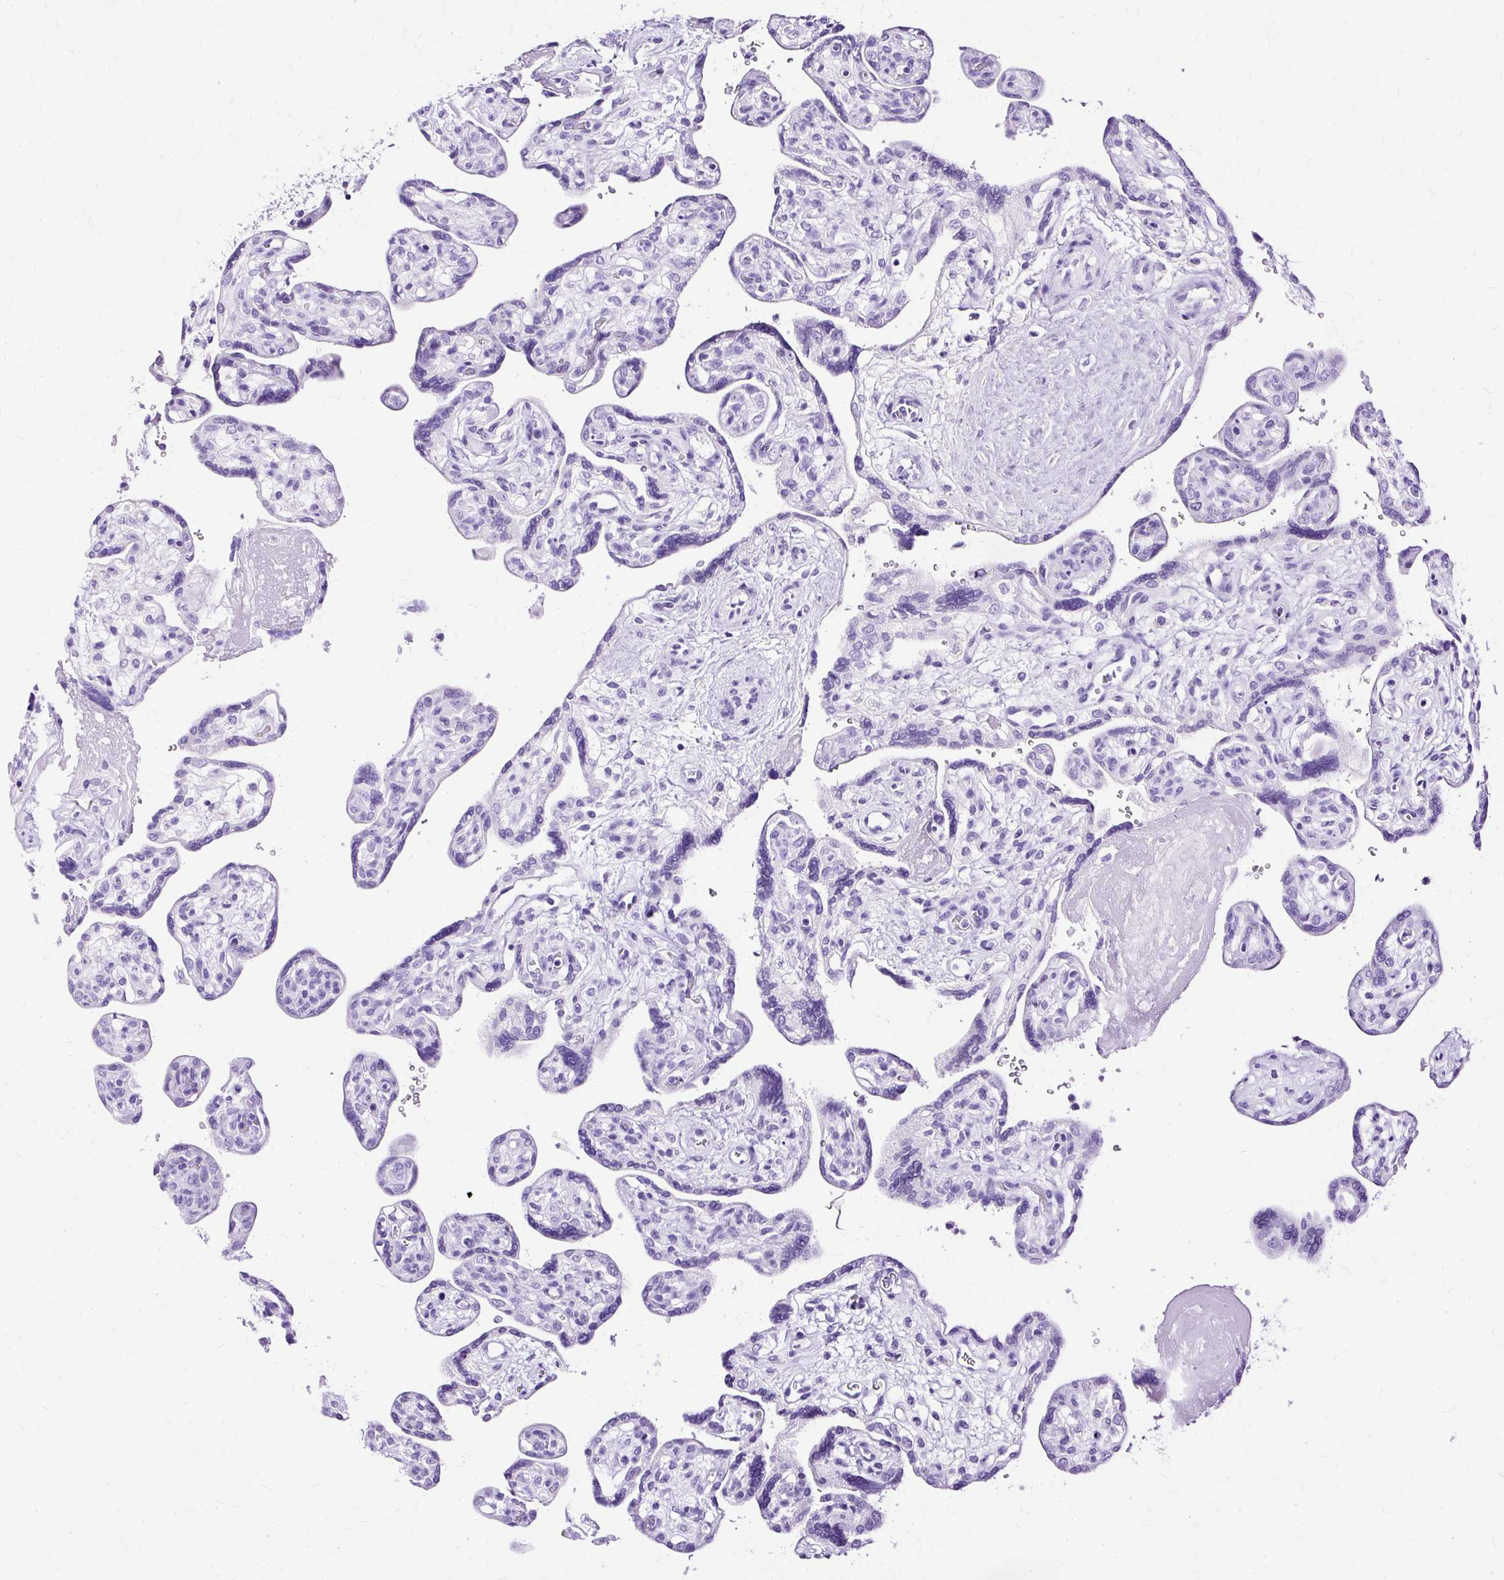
{"staining": {"intensity": "negative", "quantity": "none", "location": "none"}, "tissue": "placenta", "cell_type": "Trophoblastic cells", "image_type": "normal", "snomed": [{"axis": "morphology", "description": "Normal tissue, NOS"}, {"axis": "topography", "description": "Placenta"}], "caption": "Placenta was stained to show a protein in brown. There is no significant staining in trophoblastic cells. (Brightfield microscopy of DAB (3,3'-diaminobenzidine) IHC at high magnification).", "gene": "SLC8A2", "patient": {"sex": "female", "age": 39}}